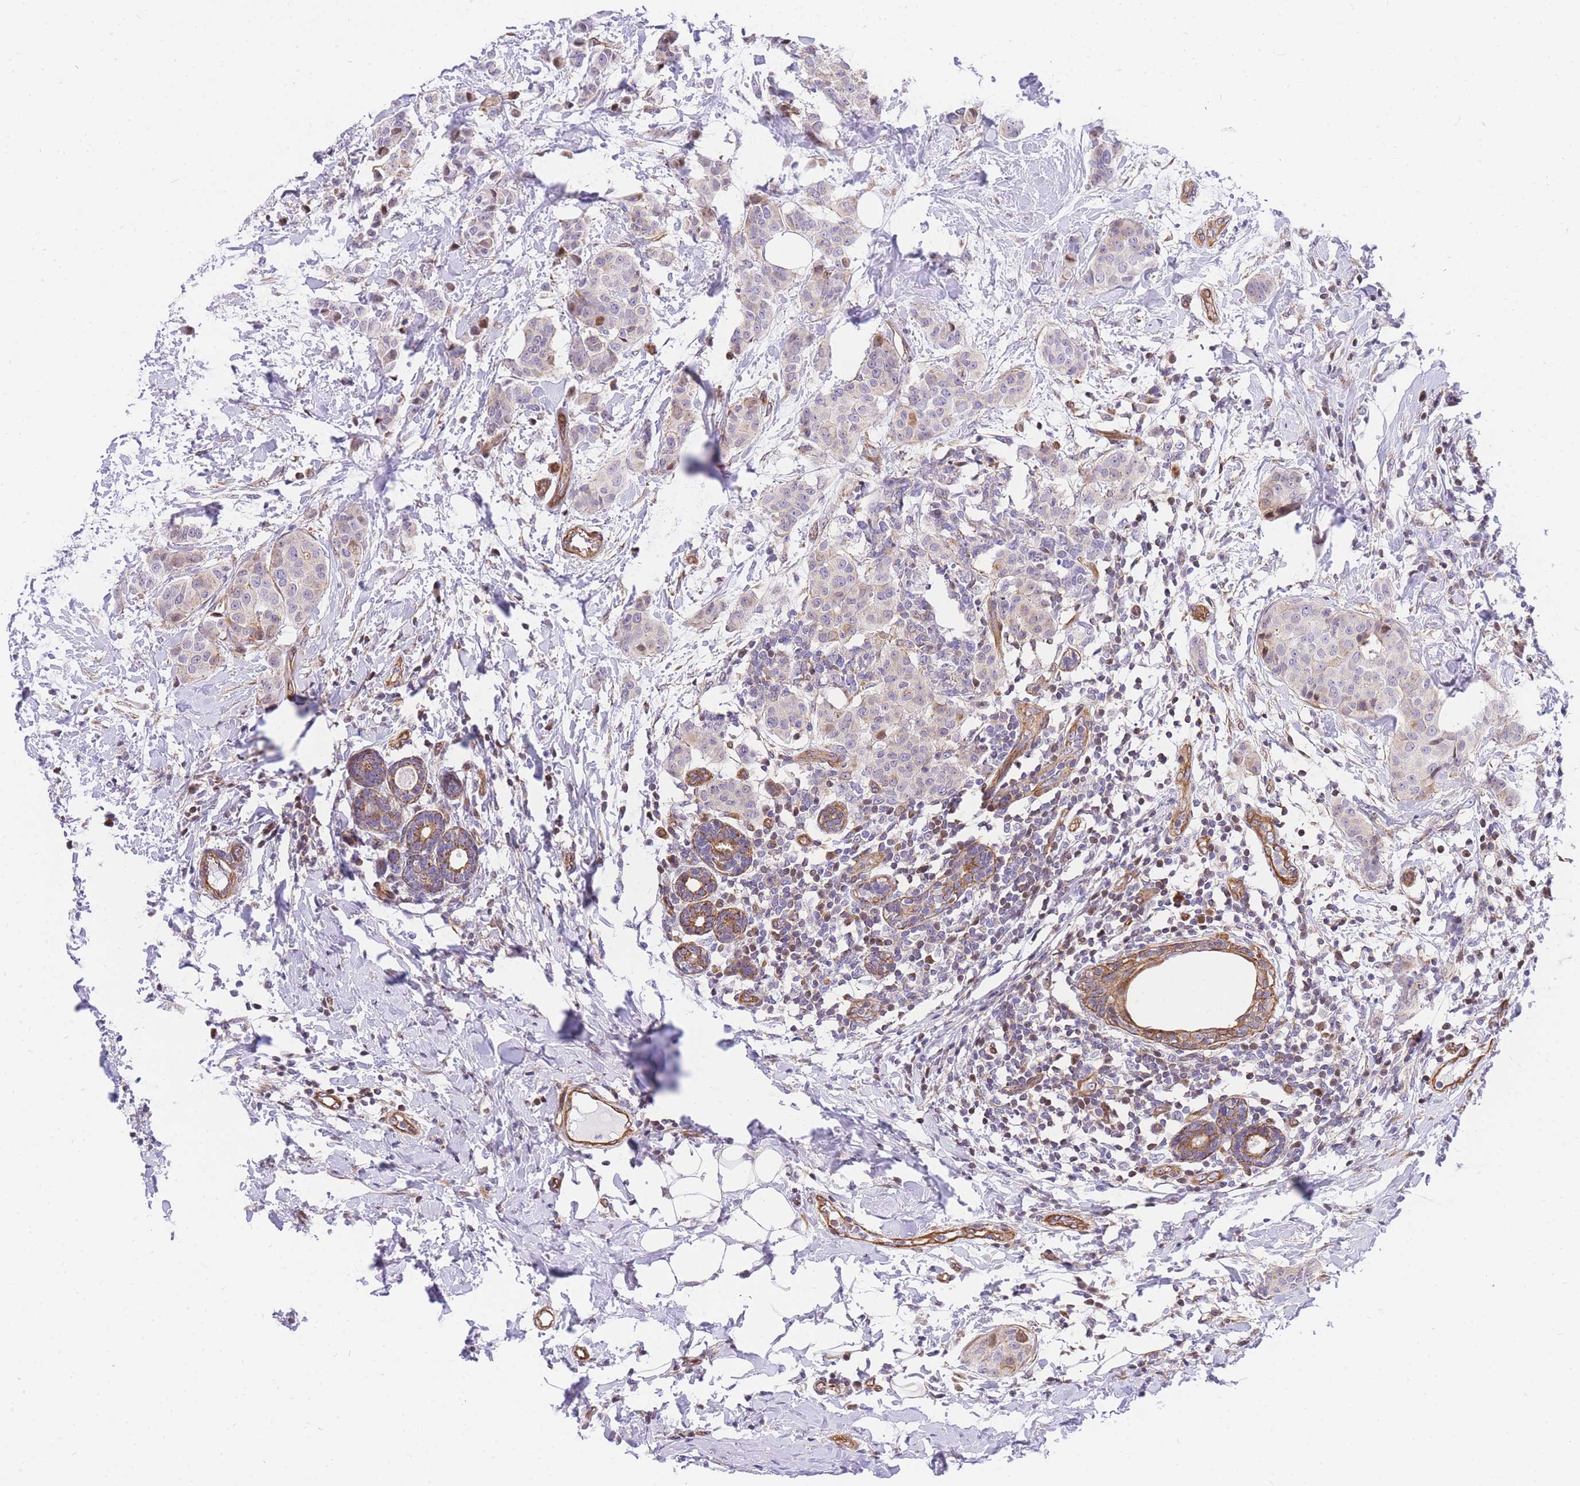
{"staining": {"intensity": "negative", "quantity": "none", "location": "none"}, "tissue": "breast cancer", "cell_type": "Tumor cells", "image_type": "cancer", "snomed": [{"axis": "morphology", "description": "Duct carcinoma"}, {"axis": "topography", "description": "Breast"}], "caption": "The histopathology image exhibits no staining of tumor cells in breast cancer (invasive ductal carcinoma). (Stains: DAB (3,3'-diaminobenzidine) IHC with hematoxylin counter stain, Microscopy: brightfield microscopy at high magnification).", "gene": "S100PBP", "patient": {"sex": "female", "age": 40}}